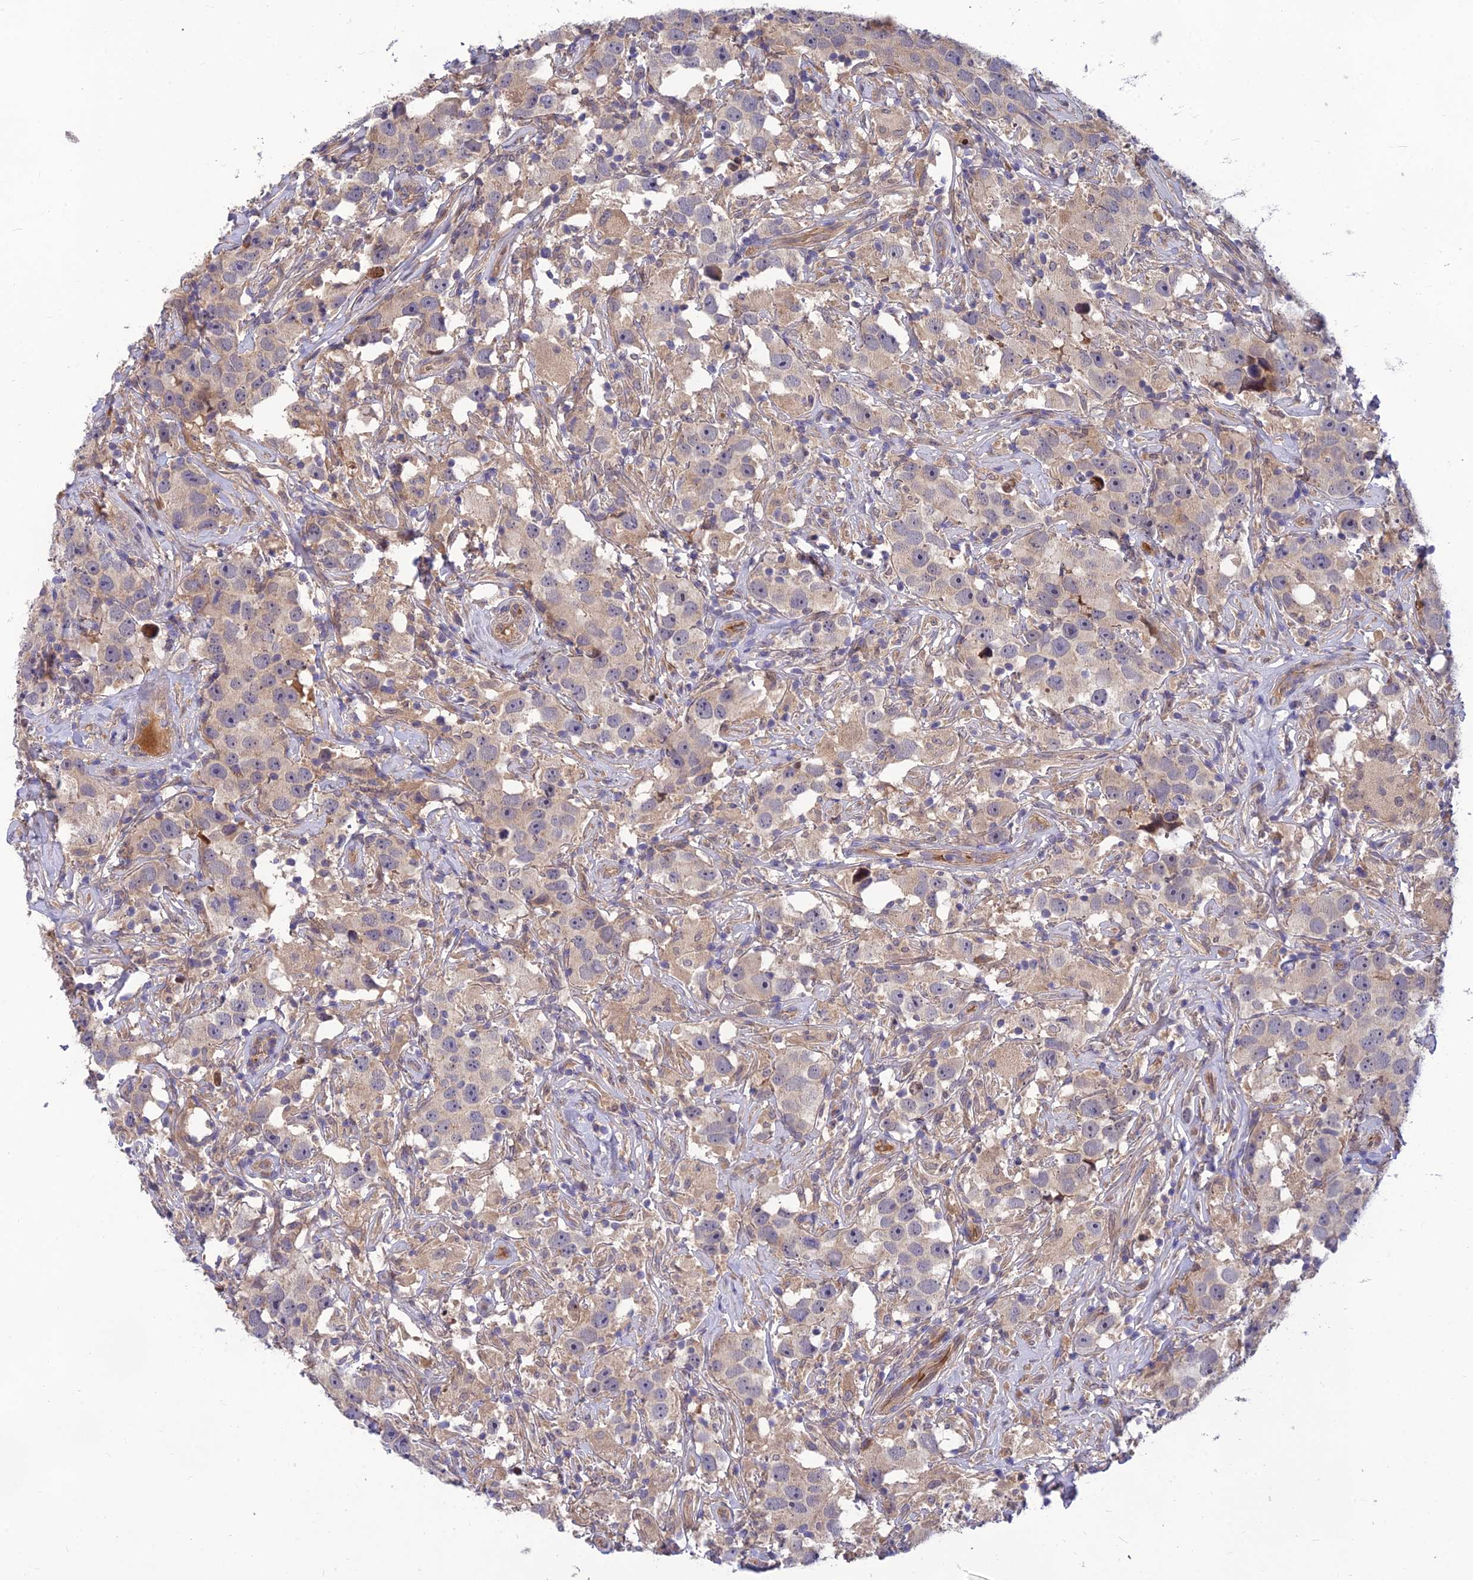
{"staining": {"intensity": "negative", "quantity": "none", "location": "none"}, "tissue": "testis cancer", "cell_type": "Tumor cells", "image_type": "cancer", "snomed": [{"axis": "morphology", "description": "Seminoma, NOS"}, {"axis": "topography", "description": "Testis"}], "caption": "Testis seminoma stained for a protein using IHC reveals no expression tumor cells.", "gene": "FAM151B", "patient": {"sex": "male", "age": 49}}